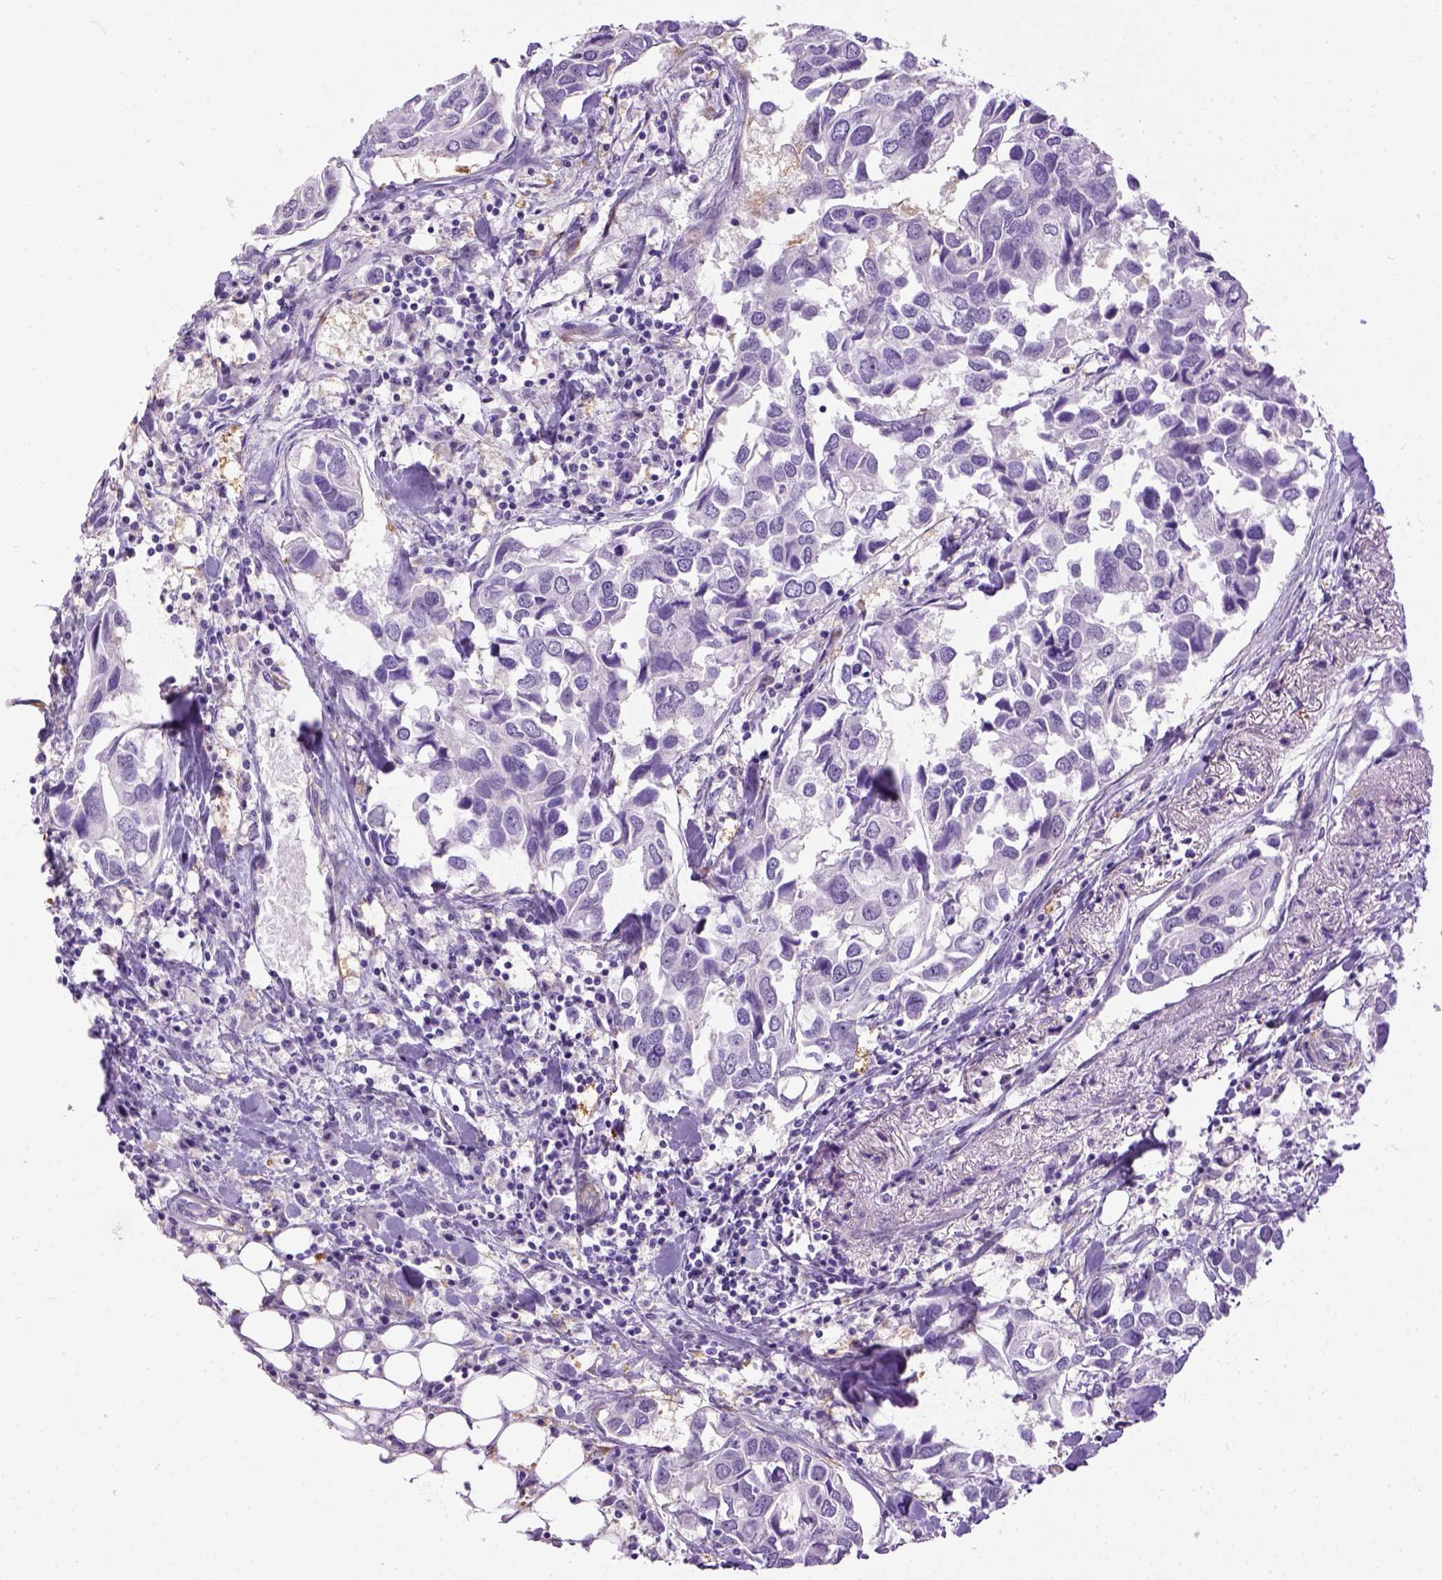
{"staining": {"intensity": "negative", "quantity": "none", "location": "none"}, "tissue": "breast cancer", "cell_type": "Tumor cells", "image_type": "cancer", "snomed": [{"axis": "morphology", "description": "Duct carcinoma"}, {"axis": "topography", "description": "Breast"}], "caption": "The image reveals no staining of tumor cells in breast cancer.", "gene": "KAZN", "patient": {"sex": "female", "age": 83}}